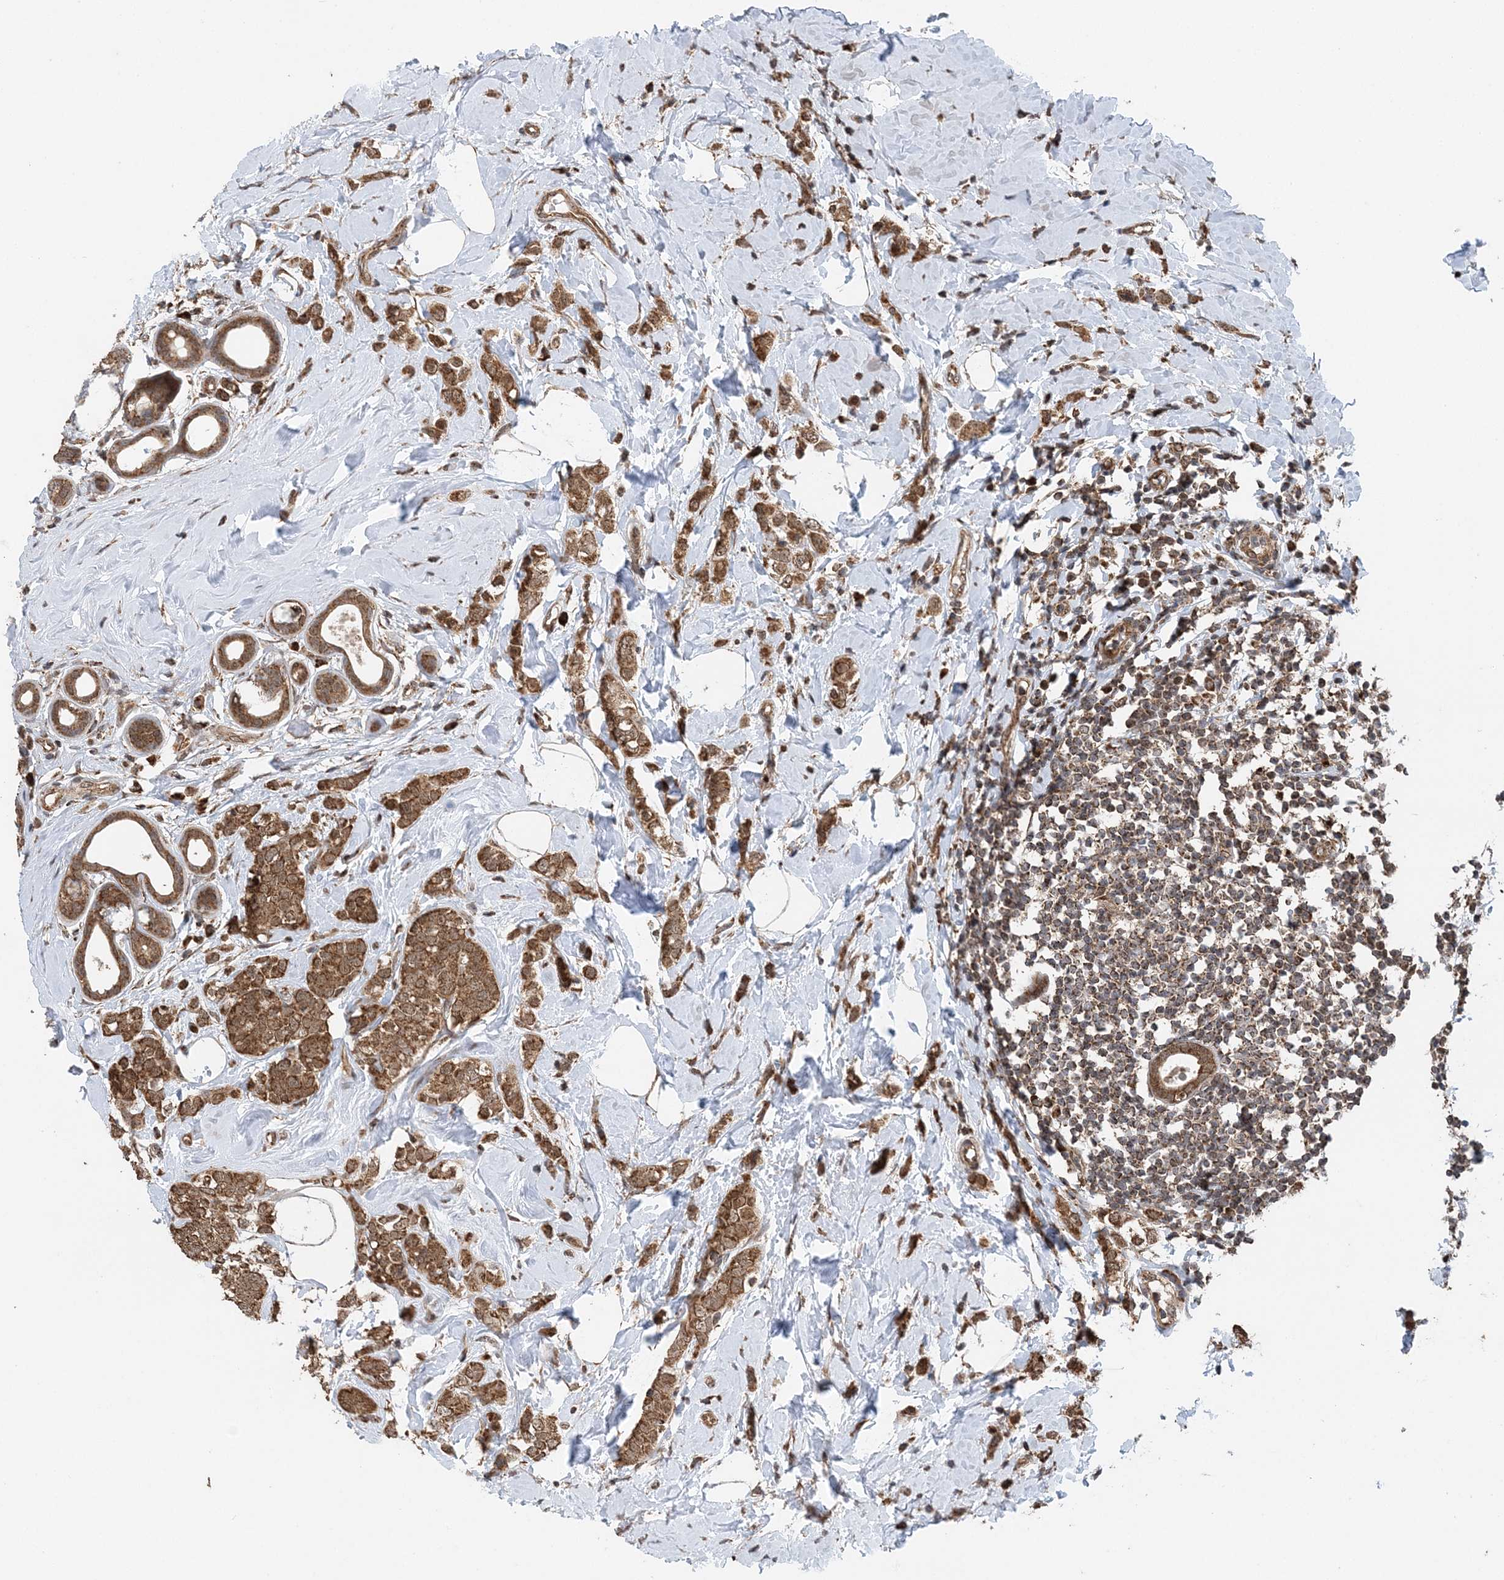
{"staining": {"intensity": "moderate", "quantity": ">75%", "location": "cytoplasmic/membranous"}, "tissue": "breast cancer", "cell_type": "Tumor cells", "image_type": "cancer", "snomed": [{"axis": "morphology", "description": "Lobular carcinoma"}, {"axis": "topography", "description": "Breast"}], "caption": "Brown immunohistochemical staining in human lobular carcinoma (breast) shows moderate cytoplasmic/membranous positivity in about >75% of tumor cells.", "gene": "PCBP1", "patient": {"sex": "female", "age": 47}}